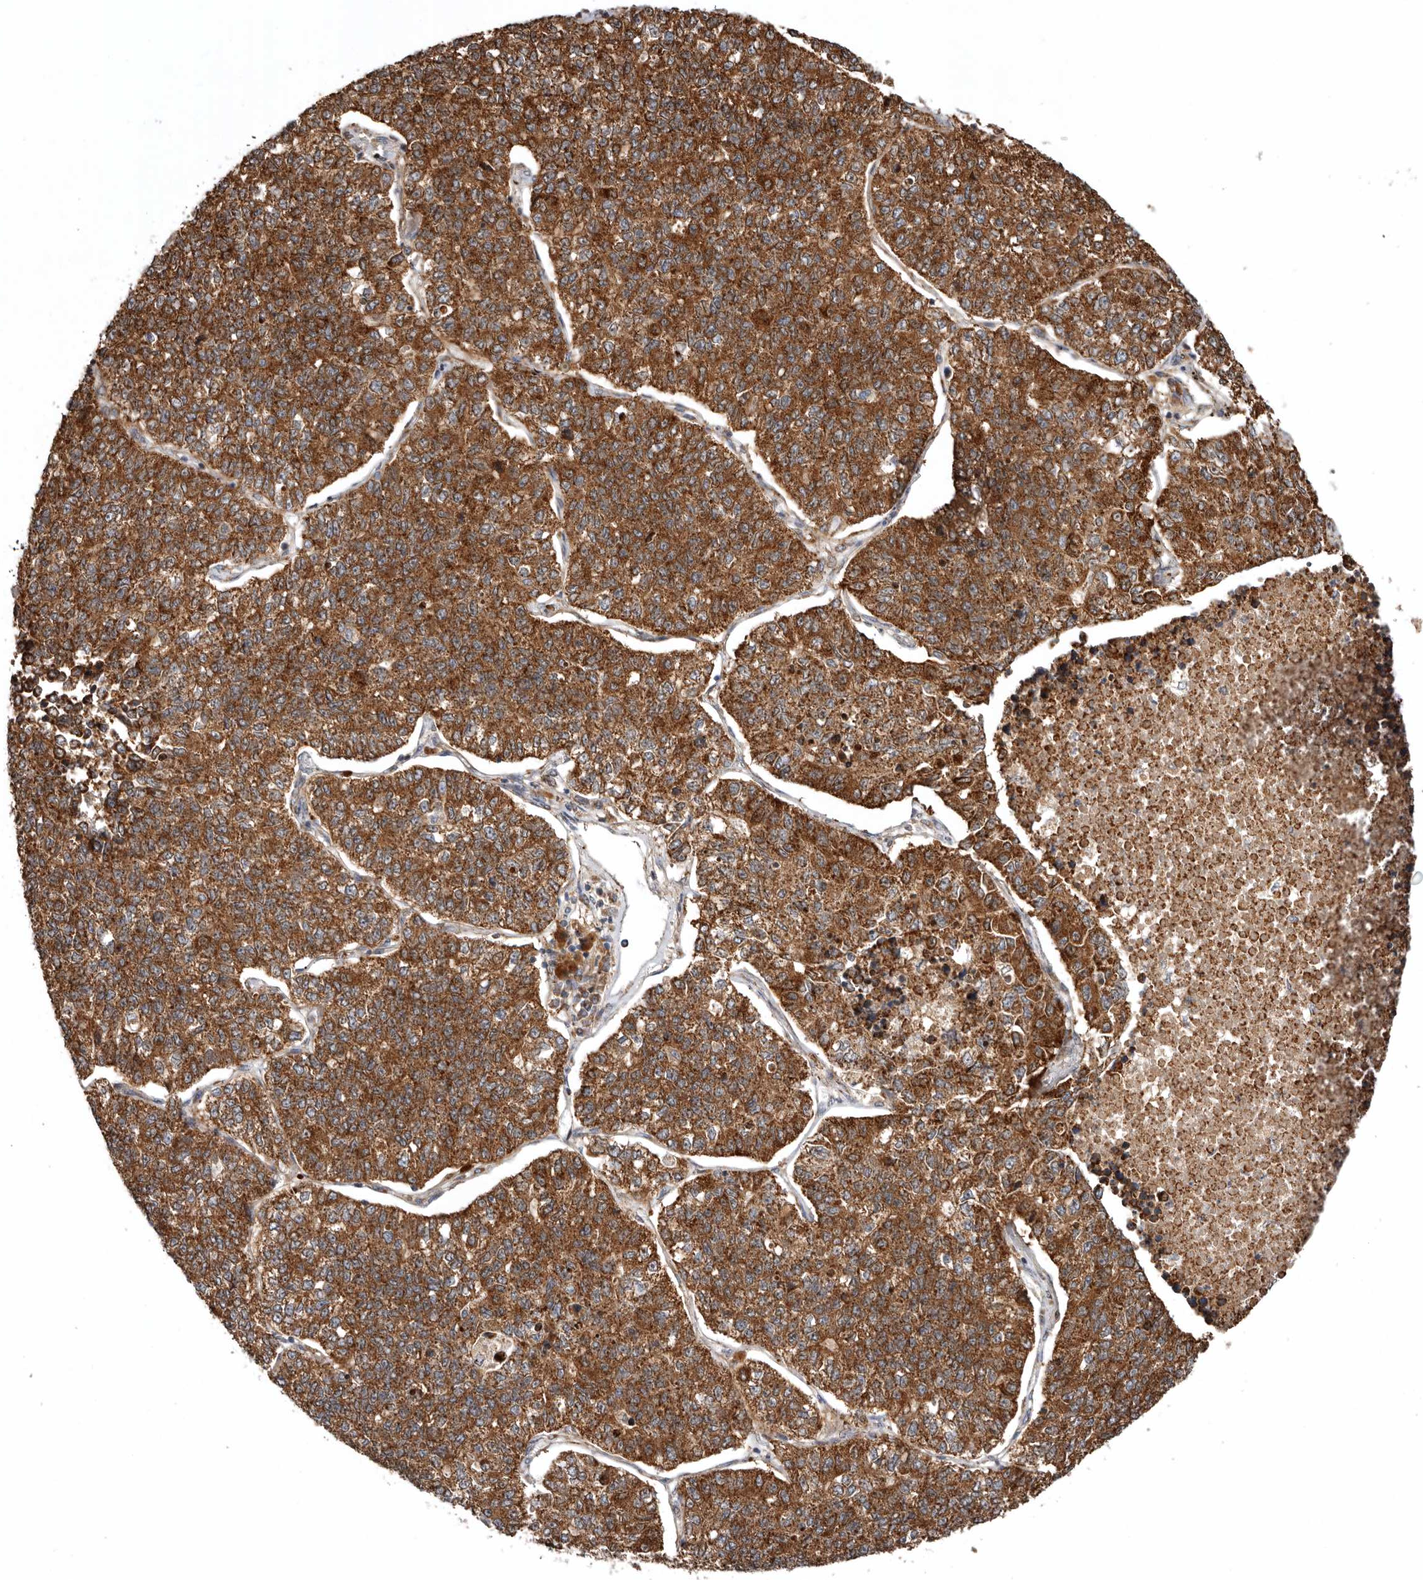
{"staining": {"intensity": "strong", "quantity": ">75%", "location": "cytoplasmic/membranous"}, "tissue": "lung cancer", "cell_type": "Tumor cells", "image_type": "cancer", "snomed": [{"axis": "morphology", "description": "Adenocarcinoma, NOS"}, {"axis": "topography", "description": "Lung"}], "caption": "Tumor cells reveal strong cytoplasmic/membranous positivity in about >75% of cells in lung cancer (adenocarcinoma).", "gene": "PROKR1", "patient": {"sex": "male", "age": 49}}